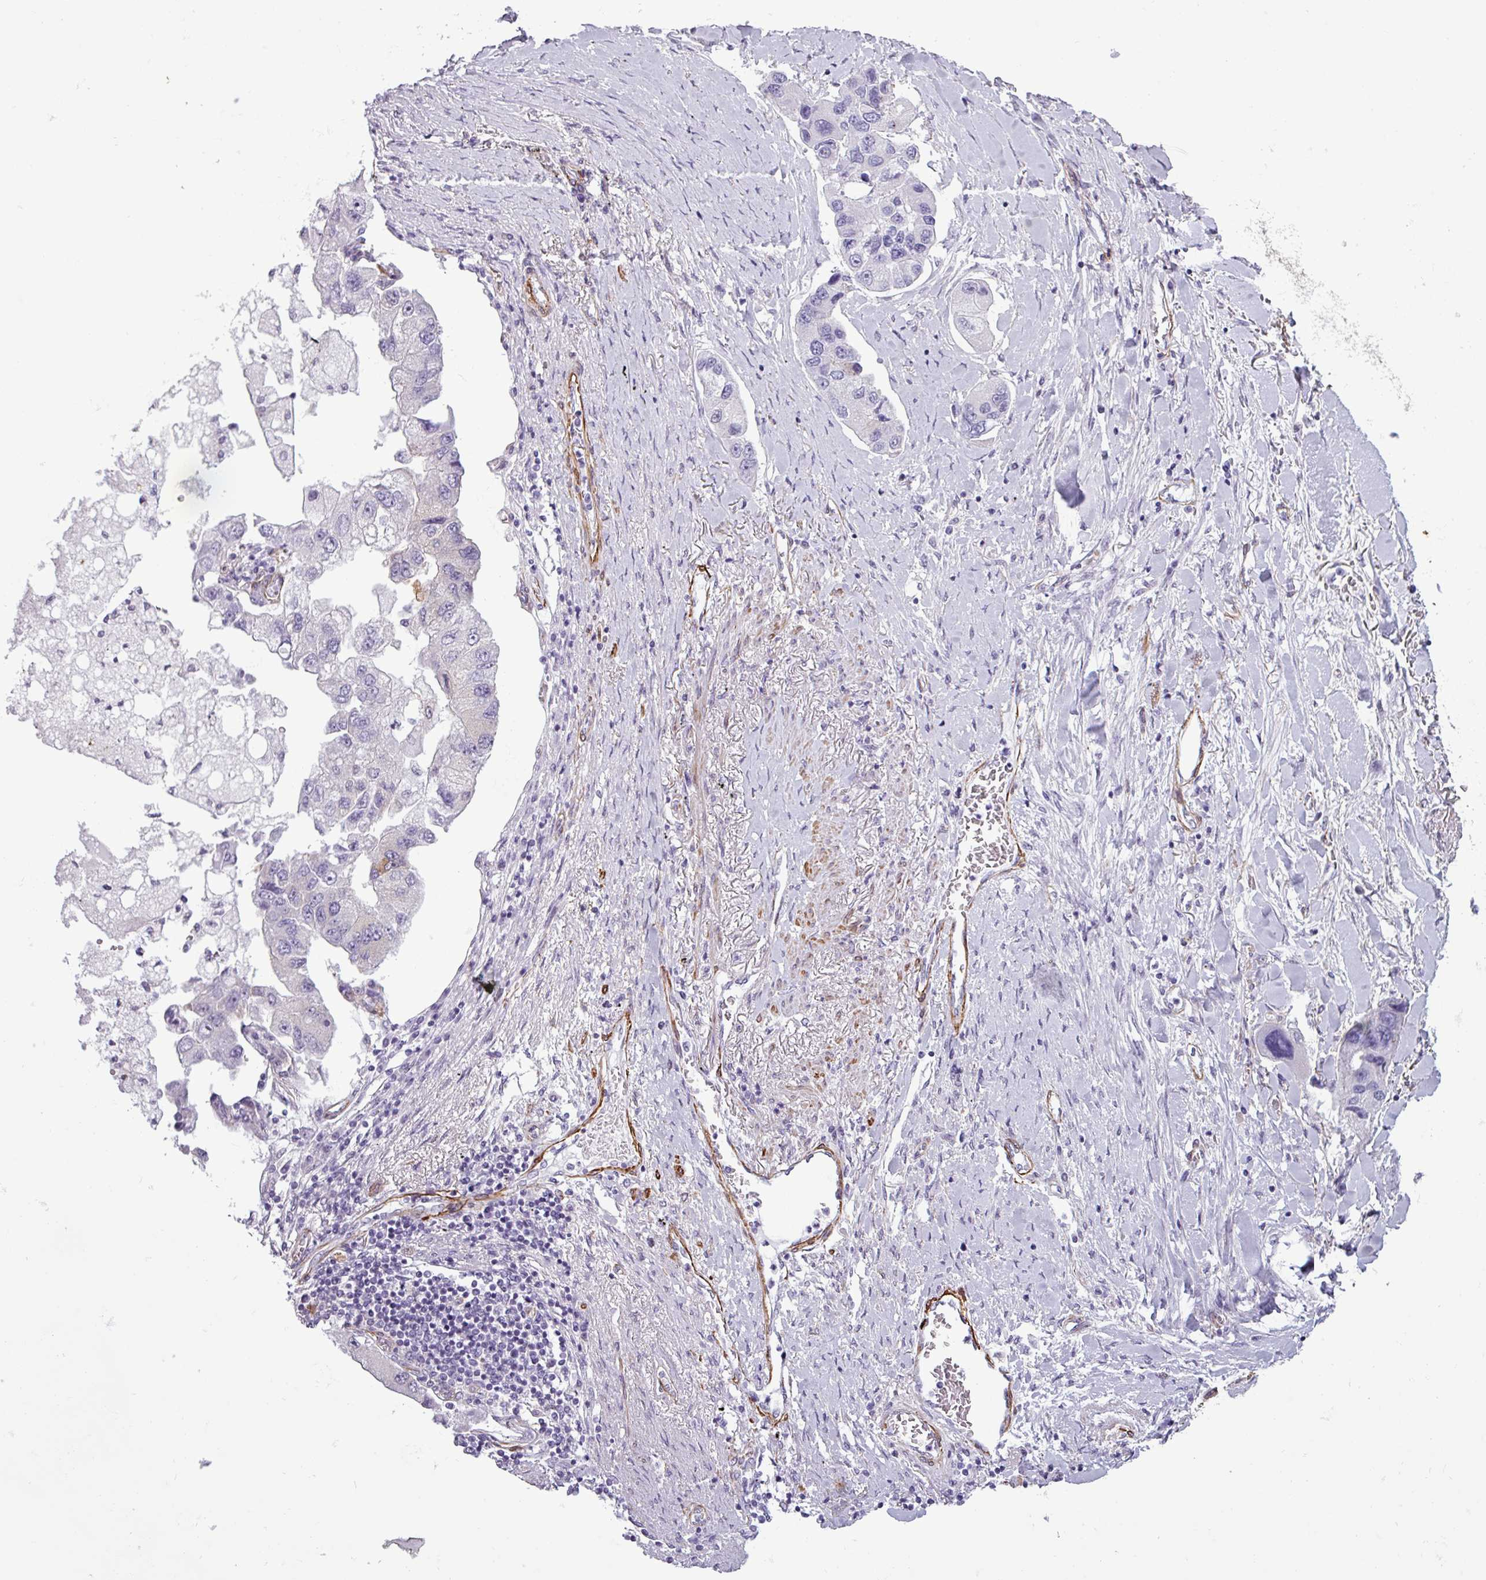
{"staining": {"intensity": "negative", "quantity": "none", "location": "none"}, "tissue": "lung cancer", "cell_type": "Tumor cells", "image_type": "cancer", "snomed": [{"axis": "morphology", "description": "Adenocarcinoma, NOS"}, {"axis": "topography", "description": "Lung"}], "caption": "IHC photomicrograph of neoplastic tissue: human lung adenocarcinoma stained with DAB (3,3'-diaminobenzidine) demonstrates no significant protein staining in tumor cells.", "gene": "ATP10A", "patient": {"sex": "female", "age": 54}}